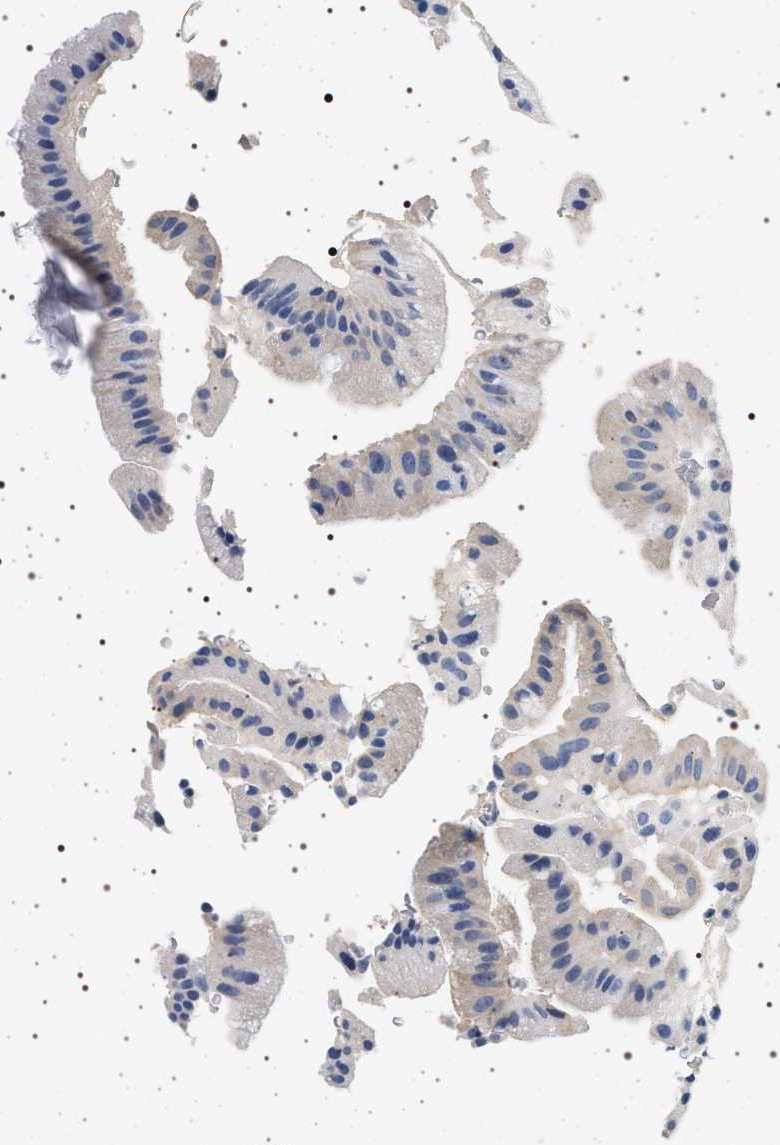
{"staining": {"intensity": "weak", "quantity": "<25%", "location": "cytoplasmic/membranous"}, "tissue": "gallbladder", "cell_type": "Glandular cells", "image_type": "normal", "snomed": [{"axis": "morphology", "description": "Normal tissue, NOS"}, {"axis": "topography", "description": "Gallbladder"}], "caption": "There is no significant expression in glandular cells of gallbladder. (DAB immunohistochemistry (IHC) visualized using brightfield microscopy, high magnification).", "gene": "HSD17B1", "patient": {"sex": "male", "age": 49}}